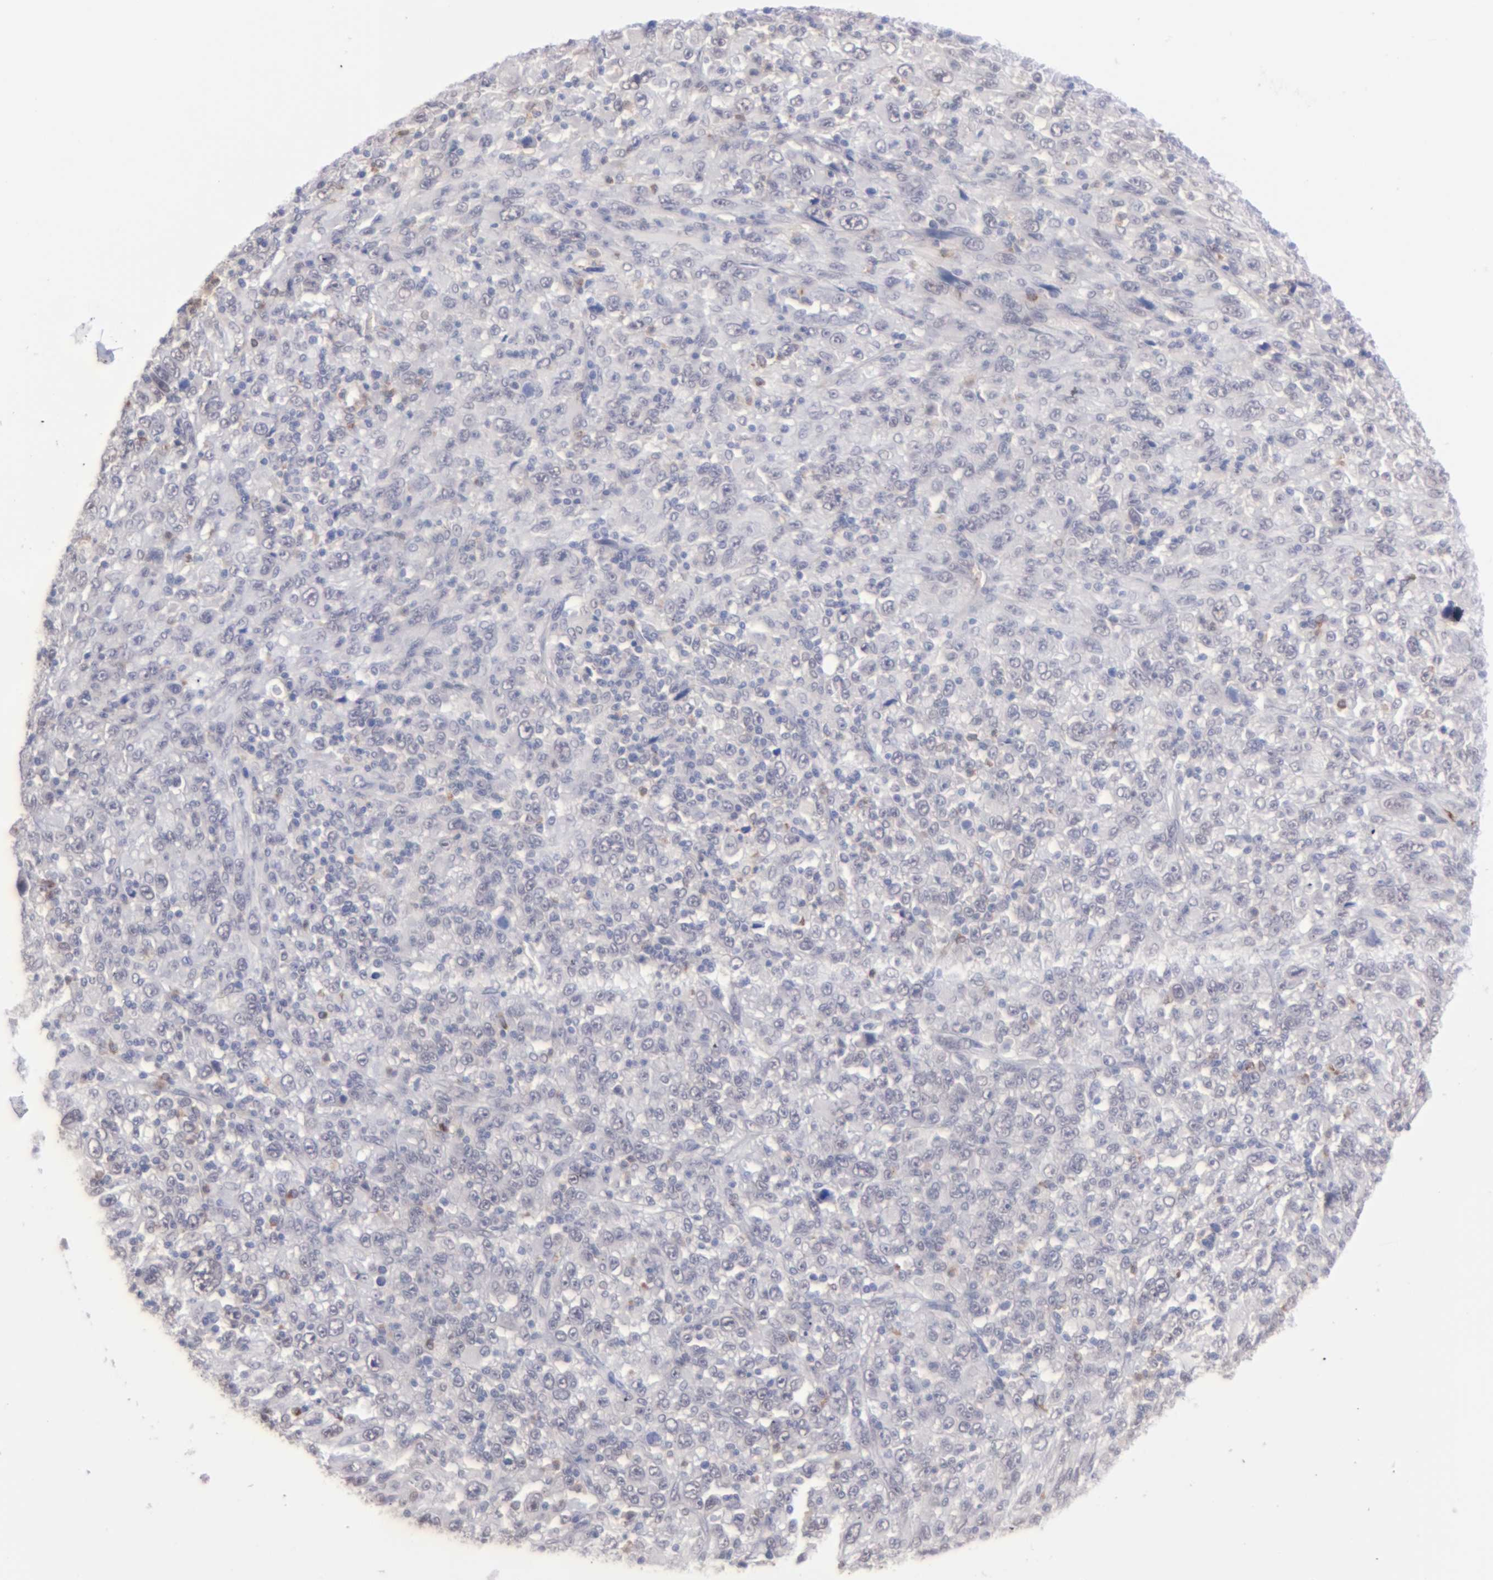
{"staining": {"intensity": "negative", "quantity": "none", "location": "none"}, "tissue": "melanoma", "cell_type": "Tumor cells", "image_type": "cancer", "snomed": [{"axis": "morphology", "description": "Malignant melanoma, Metastatic site"}, {"axis": "topography", "description": "Skin"}], "caption": "Tumor cells are negative for brown protein staining in malignant melanoma (metastatic site).", "gene": "MGAM", "patient": {"sex": "female", "age": 56}}